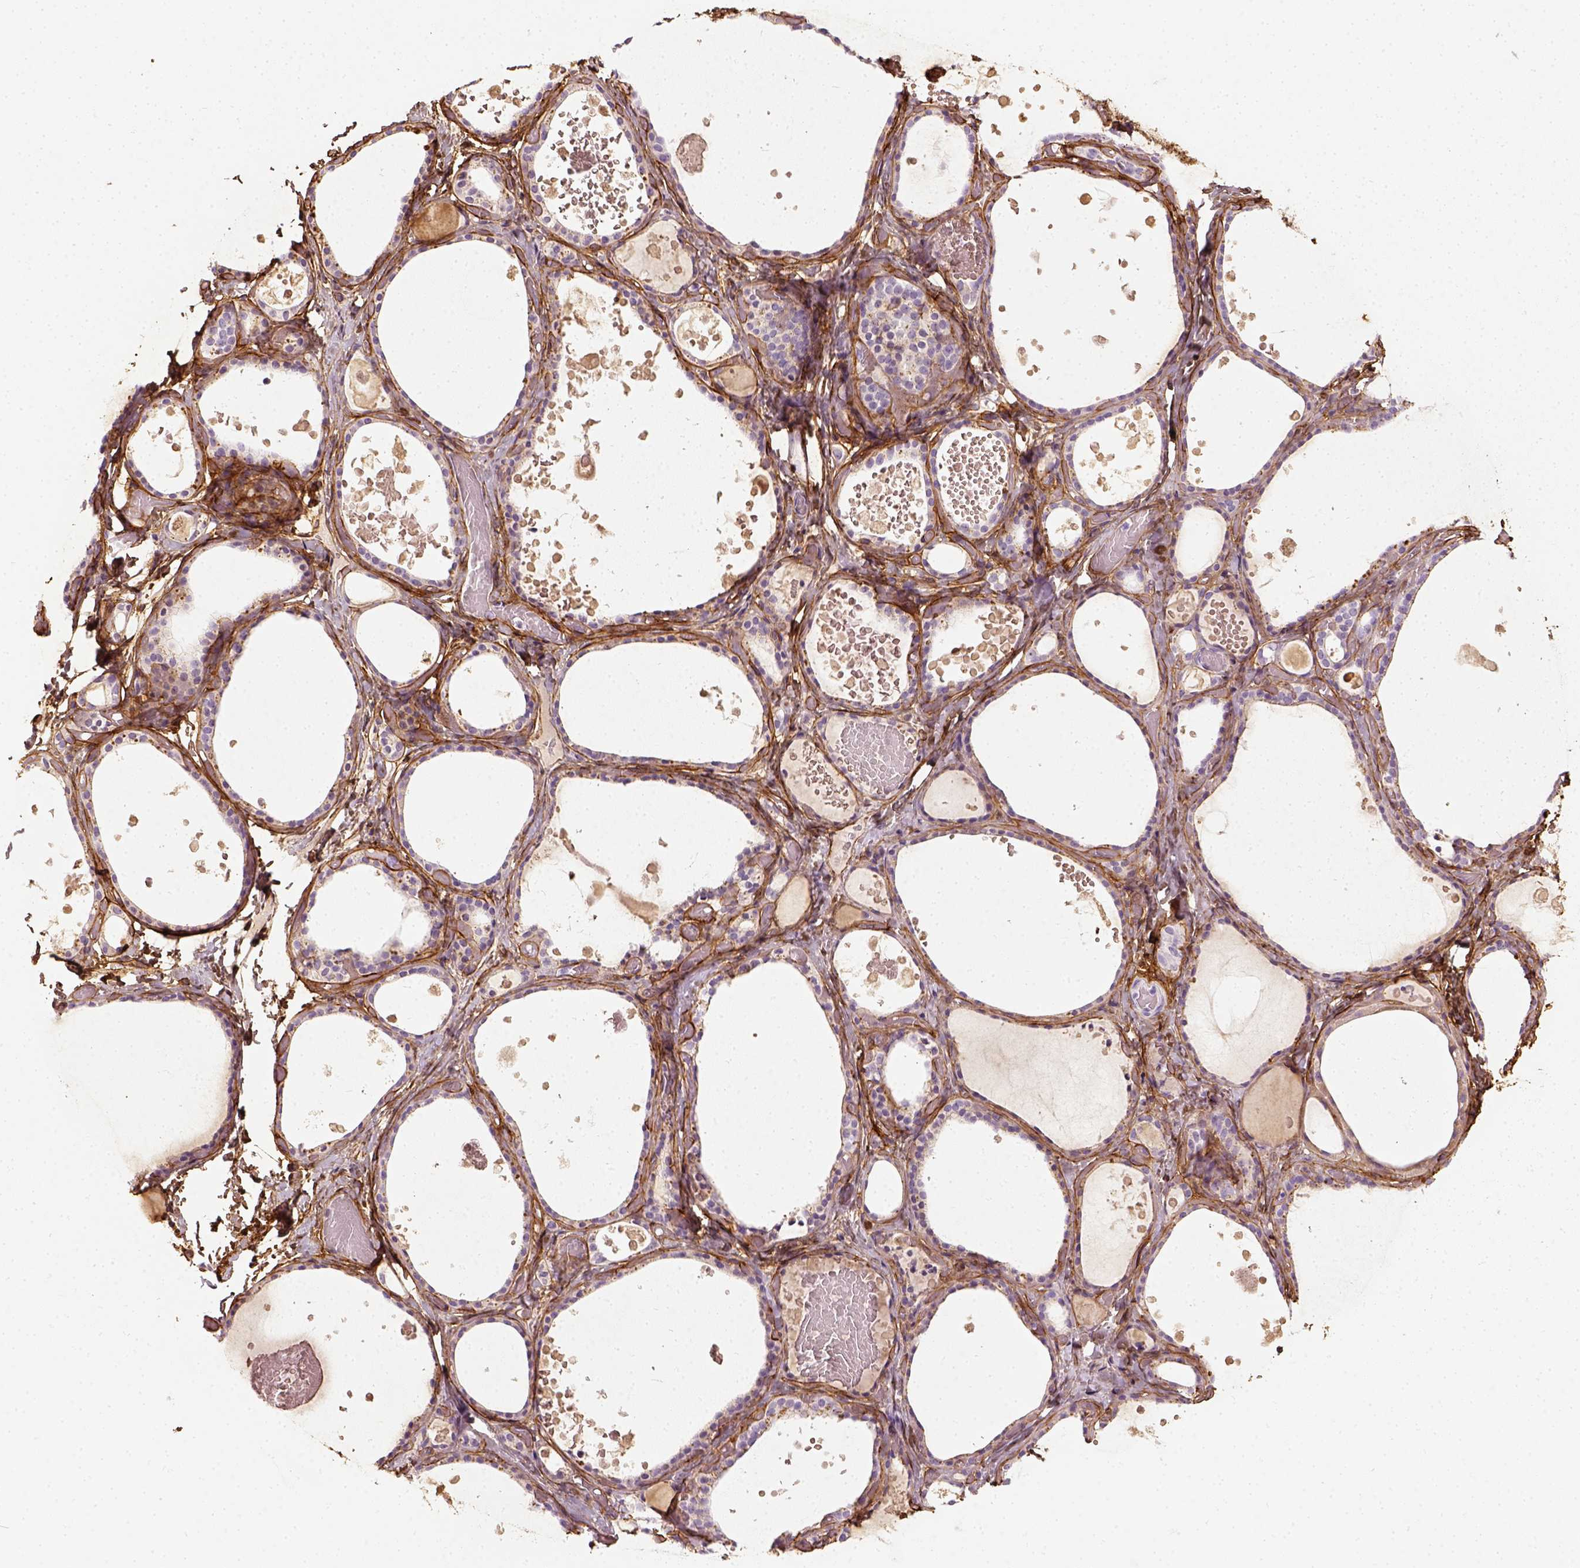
{"staining": {"intensity": "negative", "quantity": "none", "location": "none"}, "tissue": "thyroid gland", "cell_type": "Glandular cells", "image_type": "normal", "snomed": [{"axis": "morphology", "description": "Normal tissue, NOS"}, {"axis": "topography", "description": "Thyroid gland"}], "caption": "This is an immunohistochemistry image of benign thyroid gland. There is no expression in glandular cells.", "gene": "COL6A2", "patient": {"sex": "female", "age": 56}}